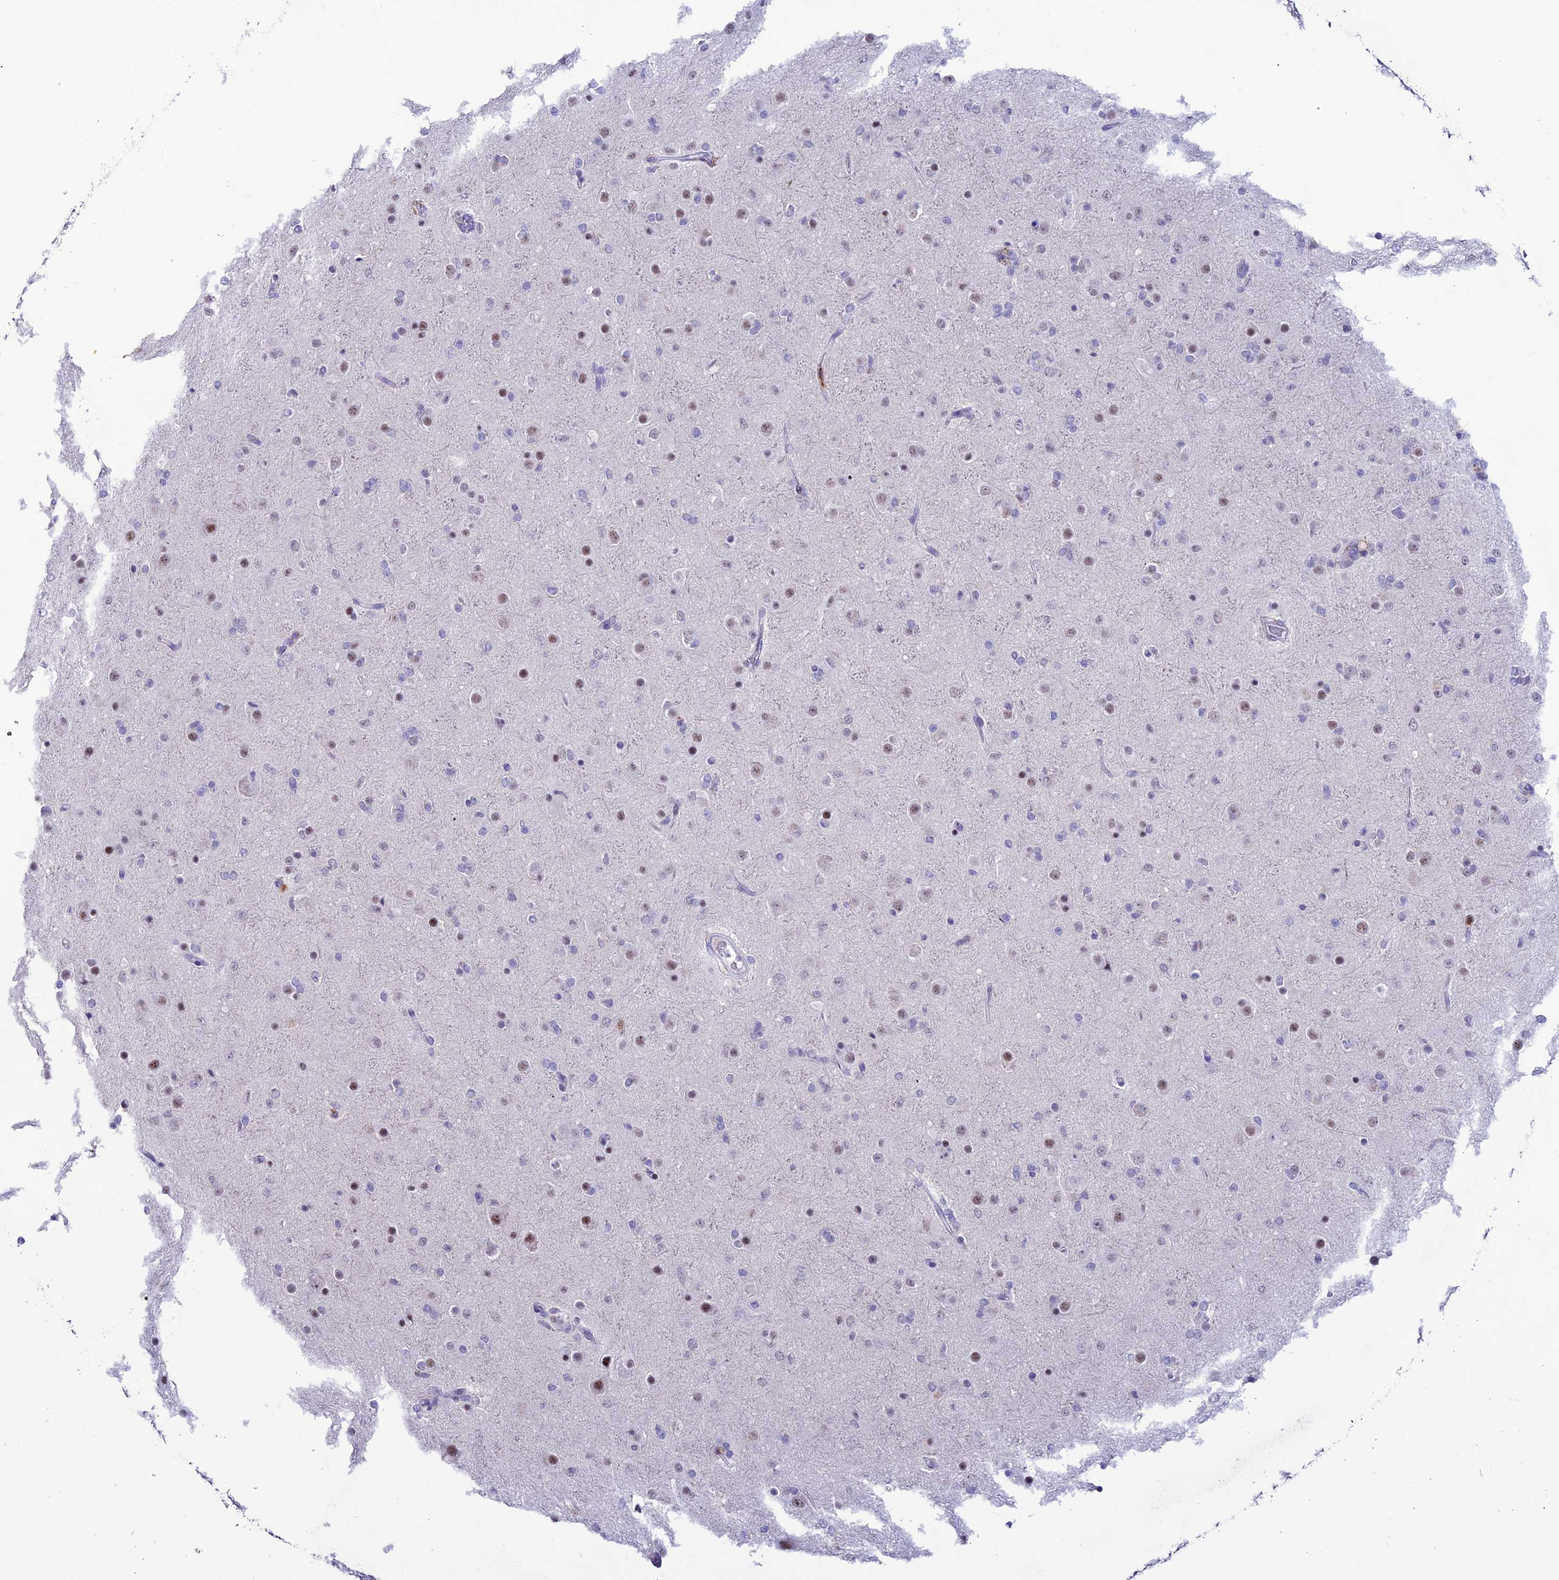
{"staining": {"intensity": "moderate", "quantity": "<25%", "location": "nuclear"}, "tissue": "glioma", "cell_type": "Tumor cells", "image_type": "cancer", "snomed": [{"axis": "morphology", "description": "Glioma, malignant, Low grade"}, {"axis": "topography", "description": "Brain"}], "caption": "Immunohistochemistry (IHC) staining of malignant glioma (low-grade), which reveals low levels of moderate nuclear expression in approximately <25% of tumor cells indicating moderate nuclear protein positivity. The staining was performed using DAB (brown) for protein detection and nuclei were counterstained in hematoxylin (blue).", "gene": "MFSD2B", "patient": {"sex": "male", "age": 65}}